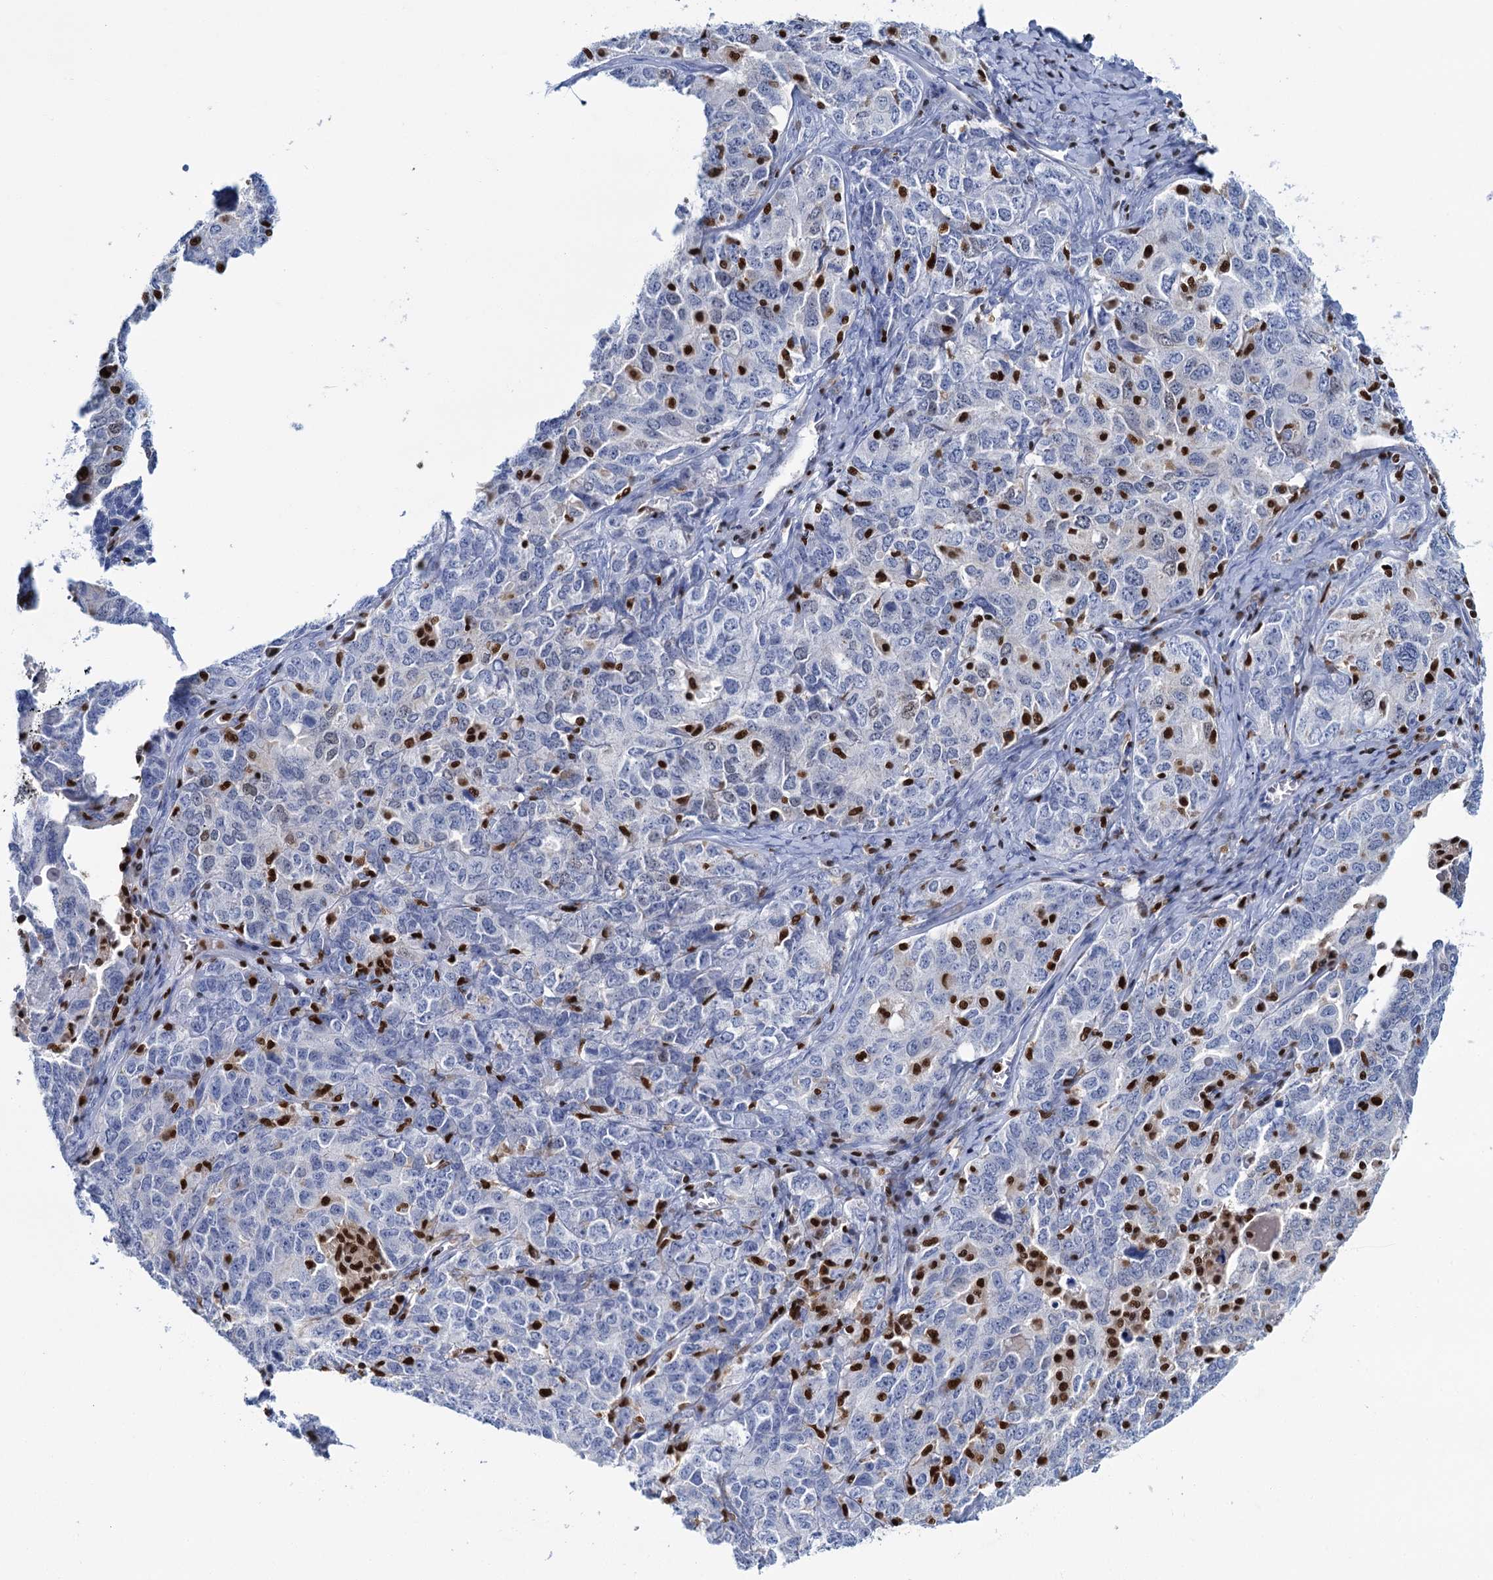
{"staining": {"intensity": "negative", "quantity": "none", "location": "none"}, "tissue": "ovarian cancer", "cell_type": "Tumor cells", "image_type": "cancer", "snomed": [{"axis": "morphology", "description": "Carcinoma, endometroid"}, {"axis": "topography", "description": "Ovary"}], "caption": "High power microscopy micrograph of an immunohistochemistry photomicrograph of ovarian endometroid carcinoma, revealing no significant positivity in tumor cells.", "gene": "CELF2", "patient": {"sex": "female", "age": 62}}